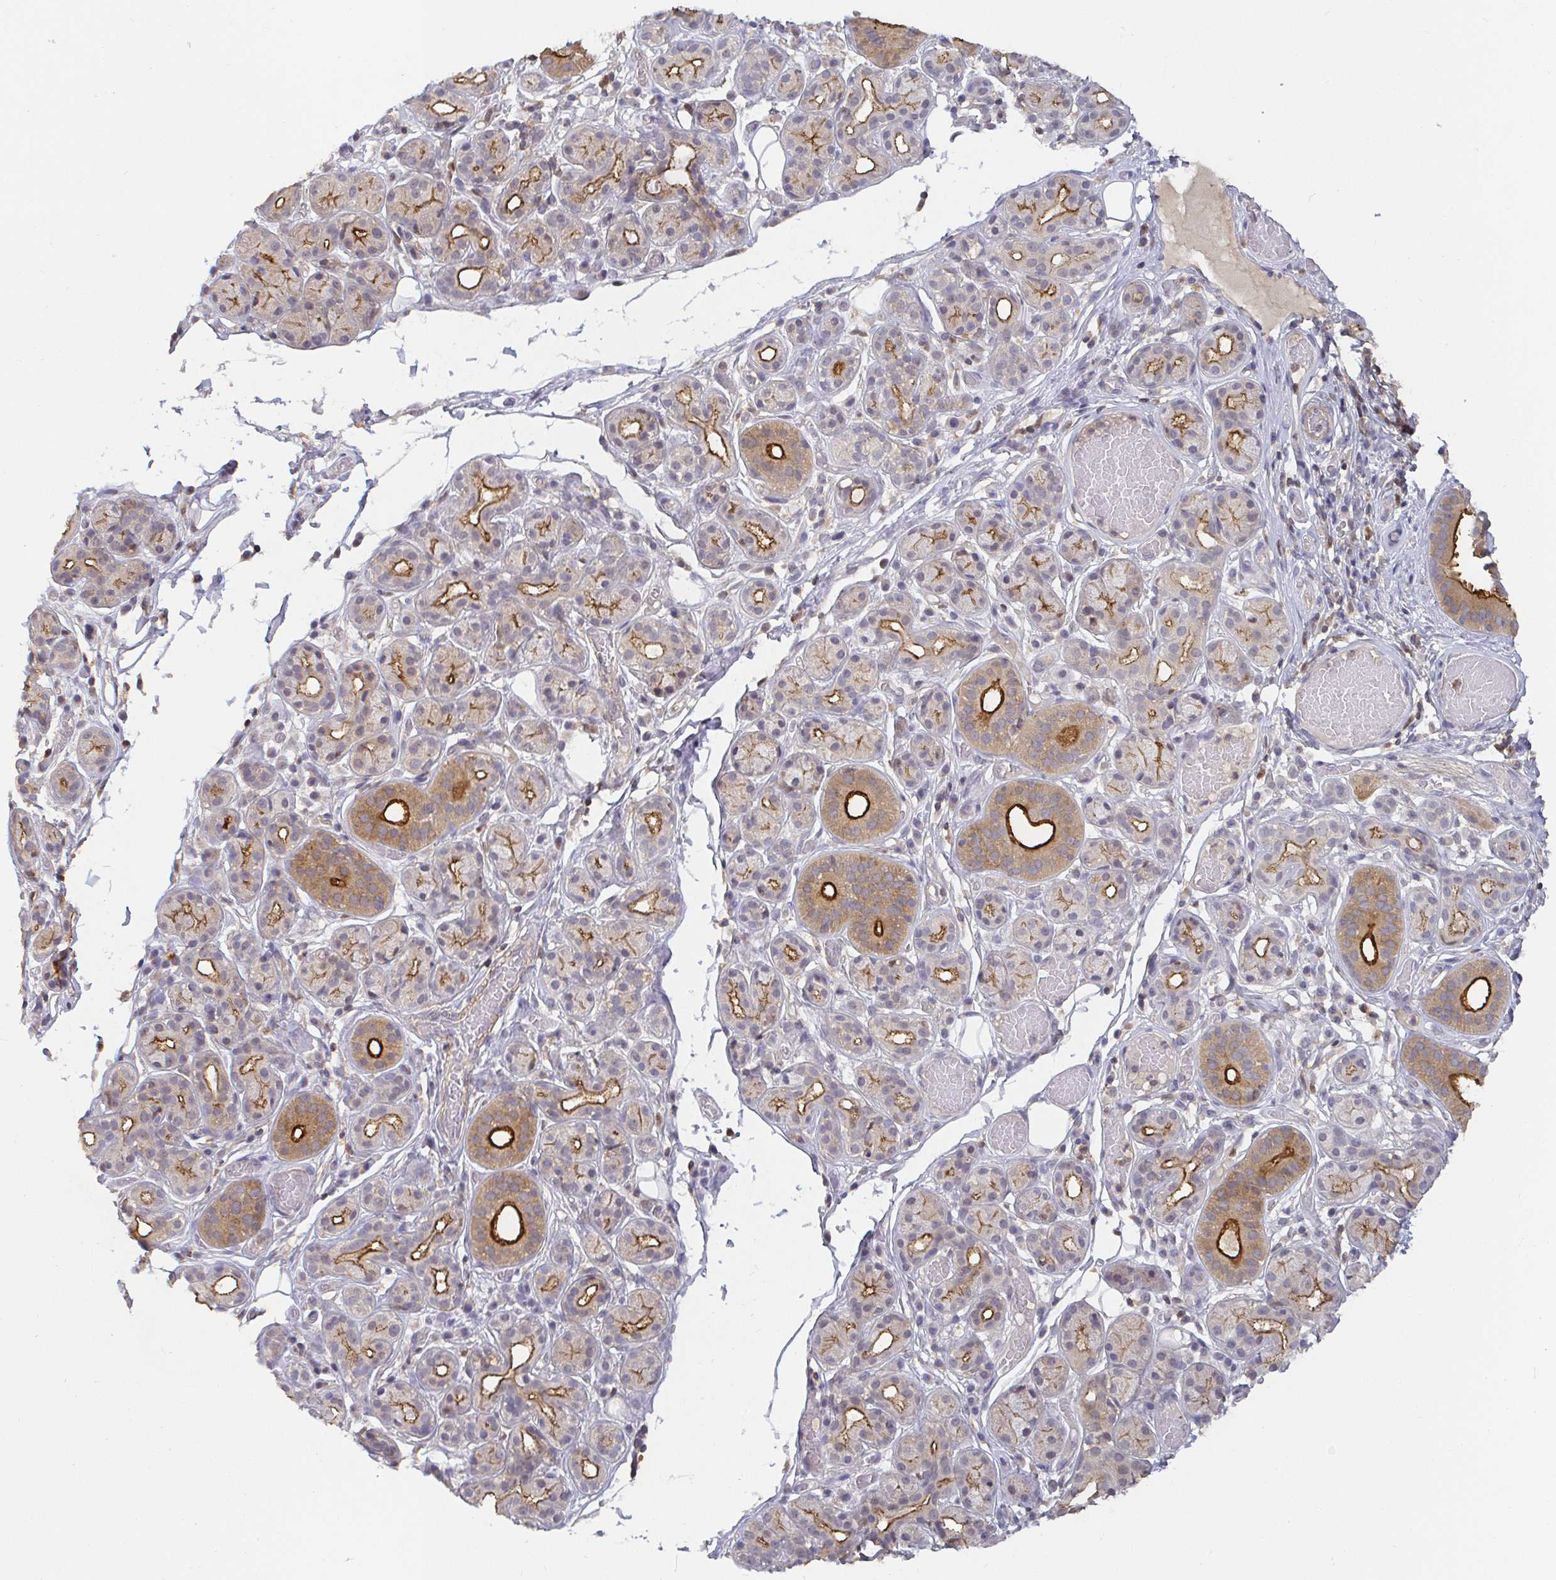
{"staining": {"intensity": "strong", "quantity": "25%-75%", "location": "cytoplasmic/membranous"}, "tissue": "salivary gland", "cell_type": "Glandular cells", "image_type": "normal", "snomed": [{"axis": "morphology", "description": "Normal tissue, NOS"}, {"axis": "topography", "description": "Salivary gland"}, {"axis": "topography", "description": "Peripheral nerve tissue"}], "caption": "Human salivary gland stained with a brown dye demonstrates strong cytoplasmic/membranous positive expression in about 25%-75% of glandular cells.", "gene": "CDH18", "patient": {"sex": "male", "age": 71}}